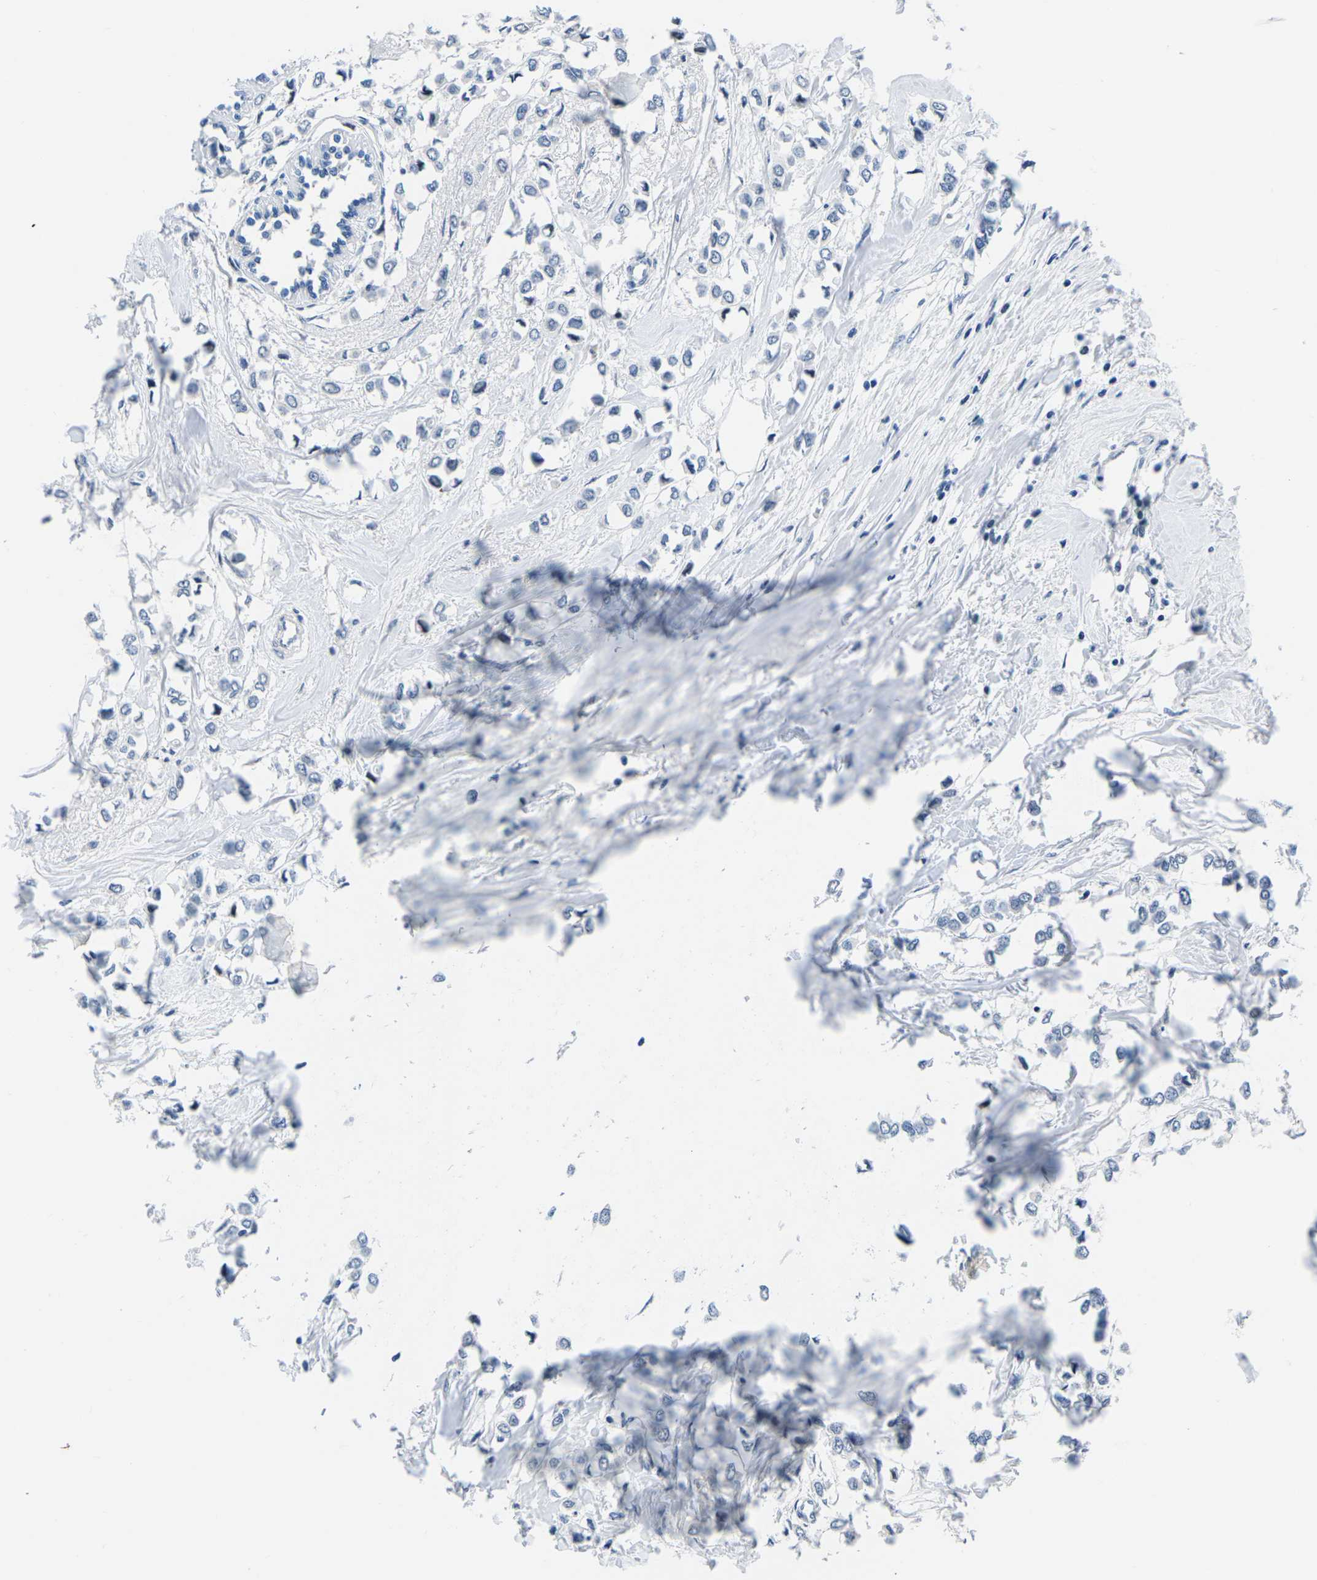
{"staining": {"intensity": "negative", "quantity": "none", "location": "none"}, "tissue": "breast cancer", "cell_type": "Tumor cells", "image_type": "cancer", "snomed": [{"axis": "morphology", "description": "Lobular carcinoma"}, {"axis": "topography", "description": "Breast"}], "caption": "Histopathology image shows no significant protein expression in tumor cells of breast lobular carcinoma.", "gene": "CDC73", "patient": {"sex": "female", "age": 51}}